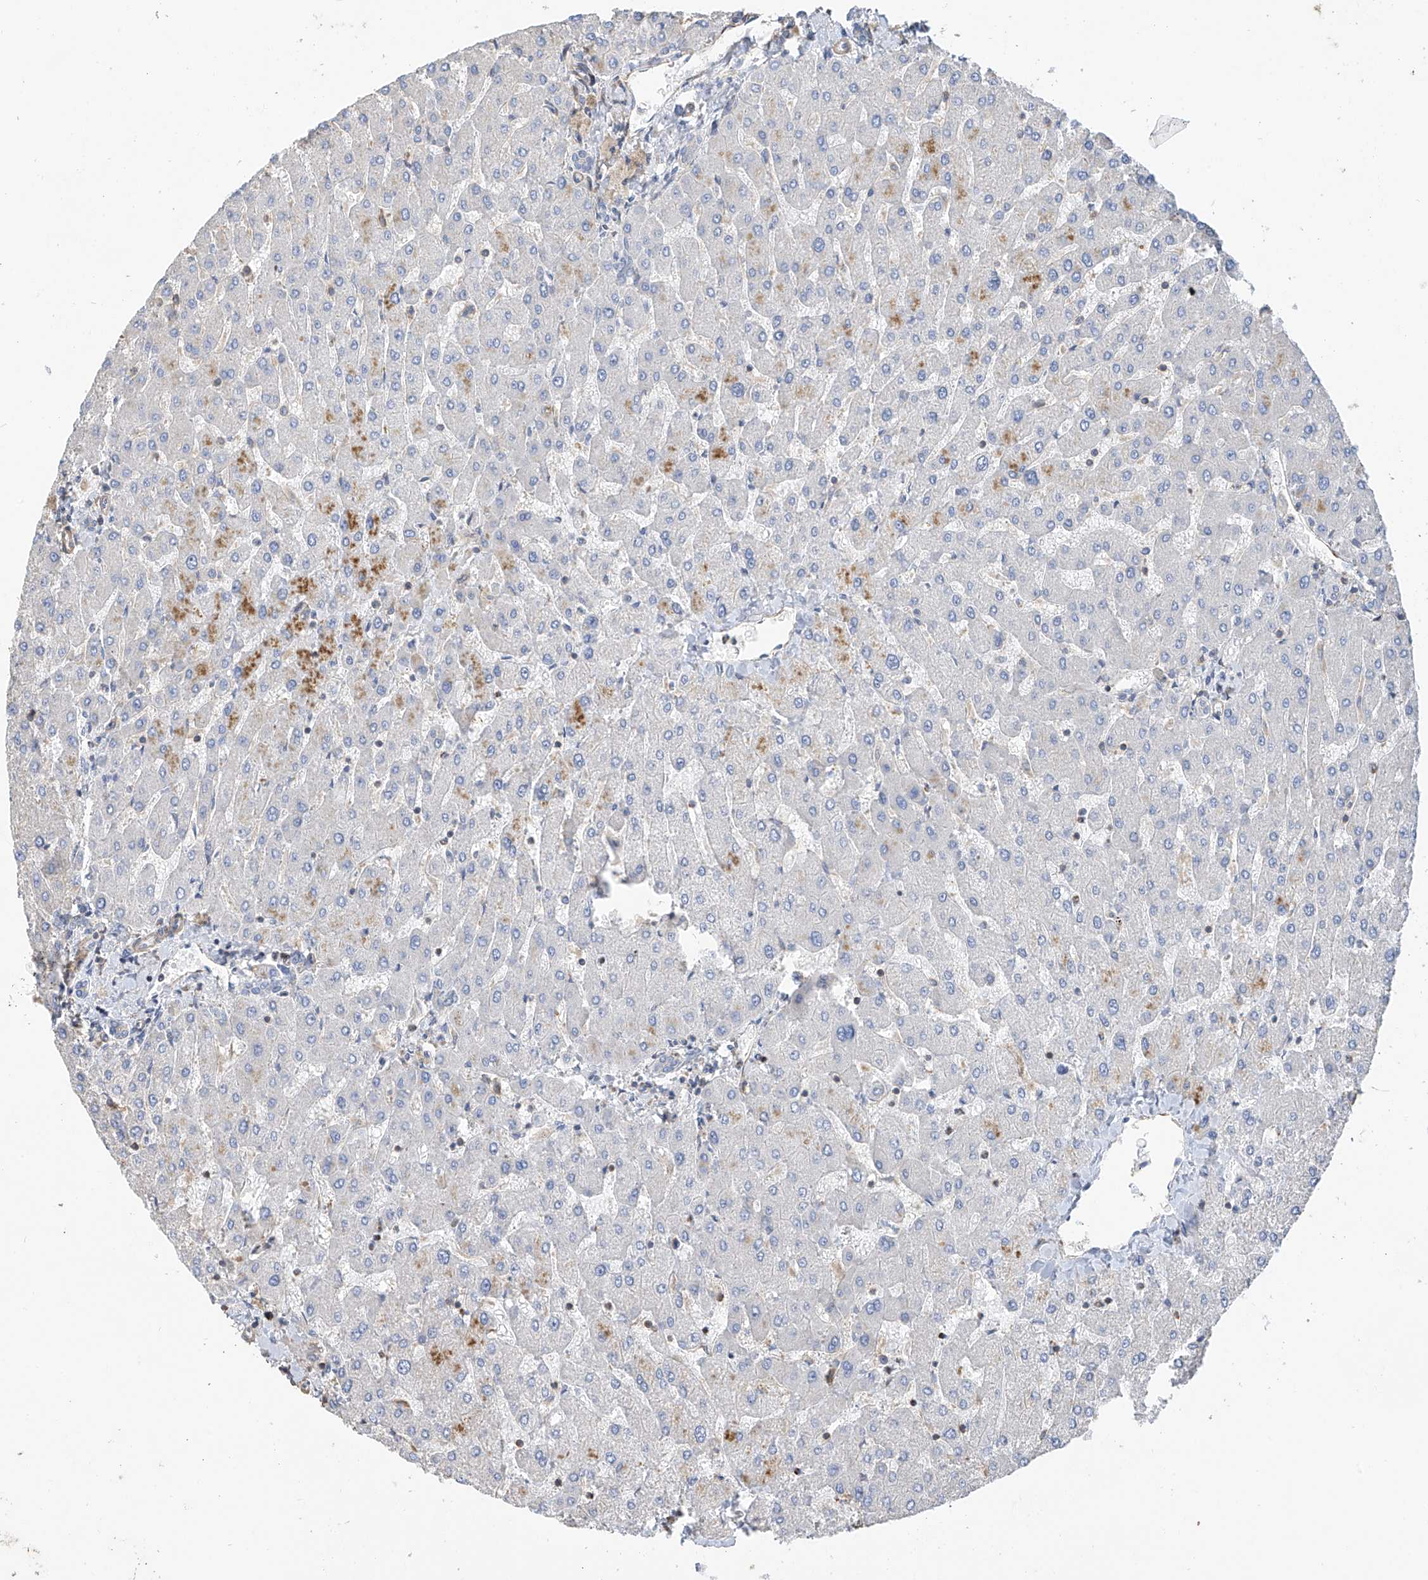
{"staining": {"intensity": "negative", "quantity": "none", "location": "none"}, "tissue": "liver", "cell_type": "Cholangiocytes", "image_type": "normal", "snomed": [{"axis": "morphology", "description": "Normal tissue, NOS"}, {"axis": "topography", "description": "Liver"}], "caption": "This is a micrograph of IHC staining of benign liver, which shows no staining in cholangiocytes.", "gene": "SLC43A3", "patient": {"sex": "male", "age": 55}}